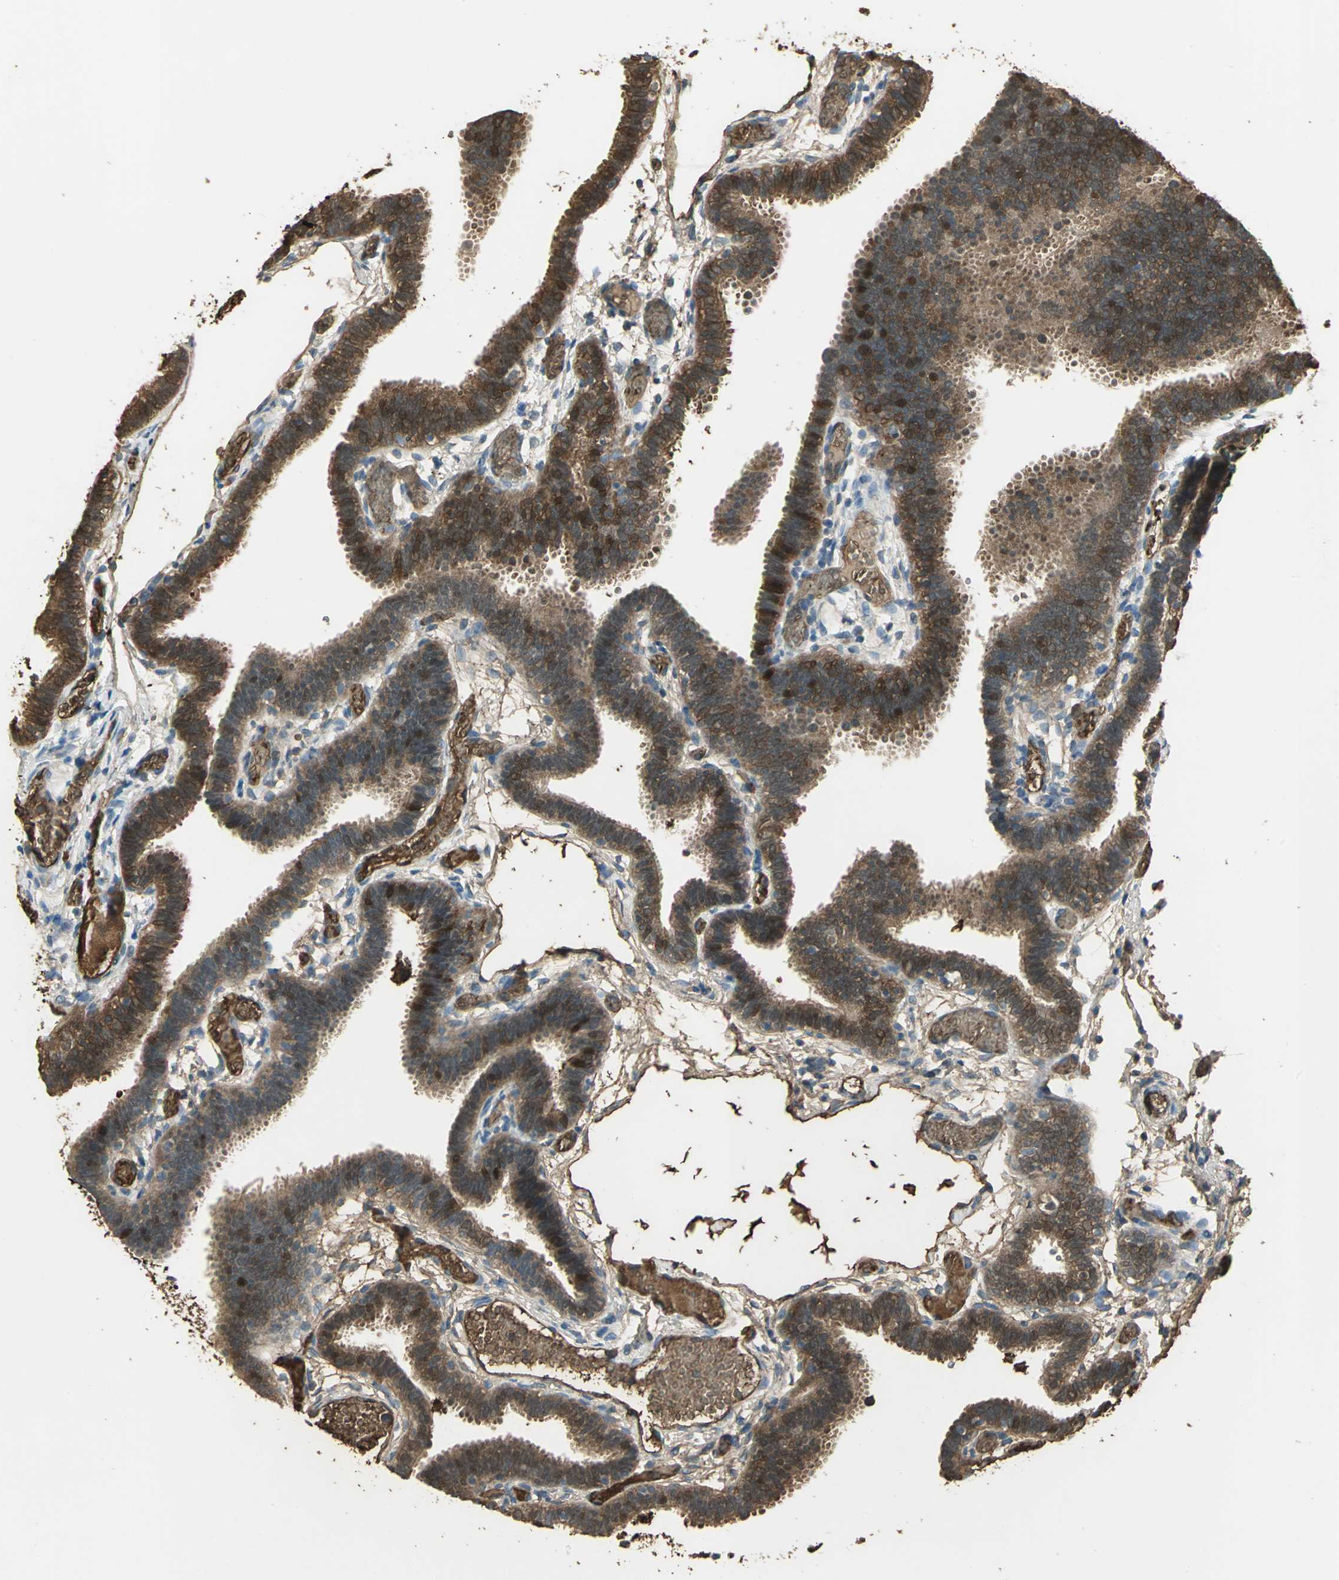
{"staining": {"intensity": "strong", "quantity": ">75%", "location": "cytoplasmic/membranous,nuclear"}, "tissue": "fallopian tube", "cell_type": "Glandular cells", "image_type": "normal", "snomed": [{"axis": "morphology", "description": "Normal tissue, NOS"}, {"axis": "topography", "description": "Fallopian tube"}], "caption": "The photomicrograph shows immunohistochemical staining of benign fallopian tube. There is strong cytoplasmic/membranous,nuclear positivity is identified in about >75% of glandular cells.", "gene": "DDAH1", "patient": {"sex": "female", "age": 29}}